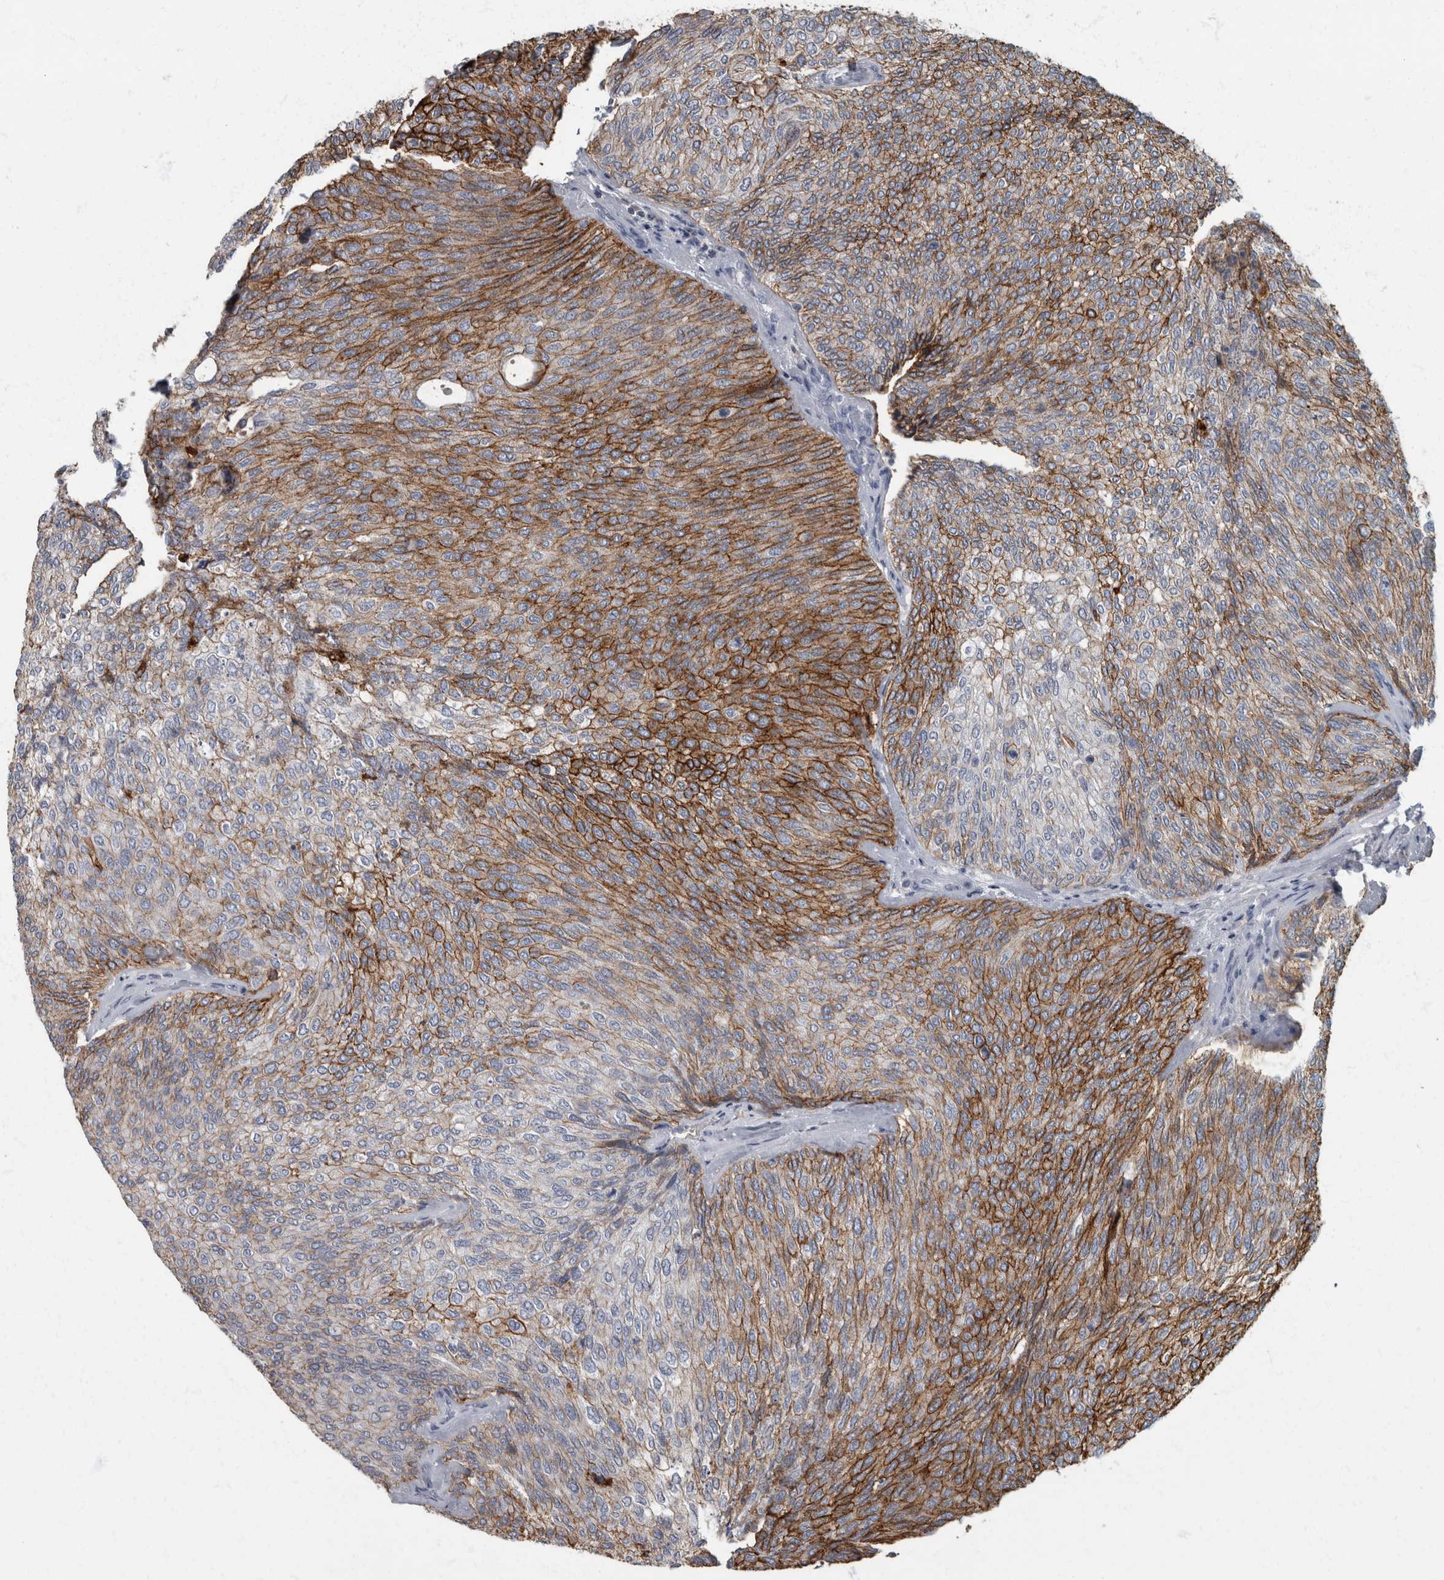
{"staining": {"intensity": "strong", "quantity": "25%-75%", "location": "cytoplasmic/membranous"}, "tissue": "urothelial cancer", "cell_type": "Tumor cells", "image_type": "cancer", "snomed": [{"axis": "morphology", "description": "Urothelial carcinoma, Low grade"}, {"axis": "topography", "description": "Urinary bladder"}], "caption": "Immunohistochemical staining of urothelial carcinoma (low-grade) displays high levels of strong cytoplasmic/membranous staining in approximately 25%-75% of tumor cells. The staining is performed using DAB (3,3'-diaminobenzidine) brown chromogen to label protein expression. The nuclei are counter-stained blue using hematoxylin.", "gene": "DSG2", "patient": {"sex": "female", "age": 79}}